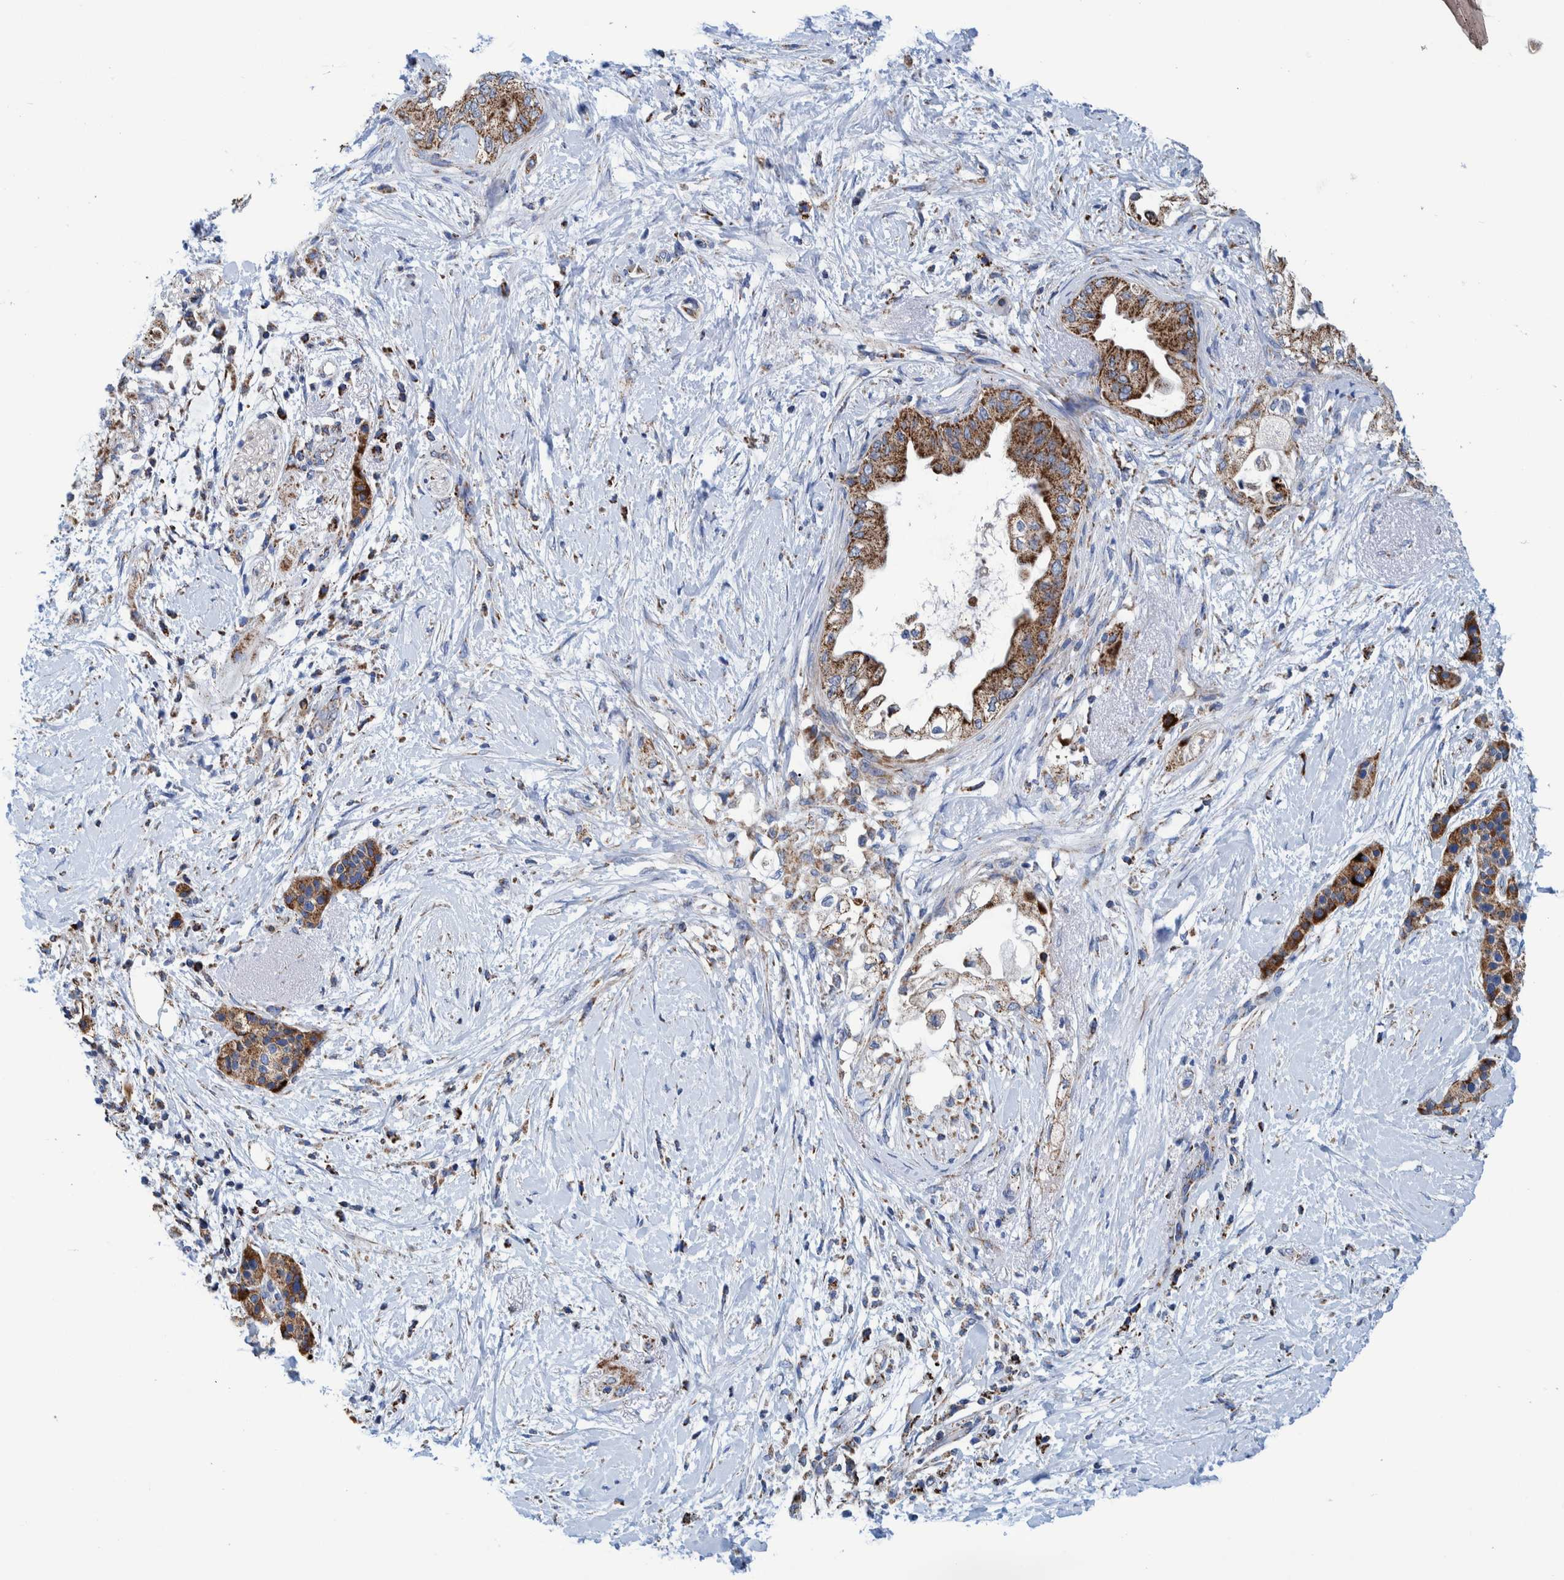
{"staining": {"intensity": "moderate", "quantity": ">75%", "location": "cytoplasmic/membranous"}, "tissue": "pancreatic cancer", "cell_type": "Tumor cells", "image_type": "cancer", "snomed": [{"axis": "morphology", "description": "Normal tissue, NOS"}, {"axis": "morphology", "description": "Adenocarcinoma, NOS"}, {"axis": "topography", "description": "Pancreas"}, {"axis": "topography", "description": "Duodenum"}], "caption": "Brown immunohistochemical staining in pancreatic cancer (adenocarcinoma) demonstrates moderate cytoplasmic/membranous expression in approximately >75% of tumor cells. Using DAB (3,3'-diaminobenzidine) (brown) and hematoxylin (blue) stains, captured at high magnification using brightfield microscopy.", "gene": "BZW2", "patient": {"sex": "female", "age": 60}}